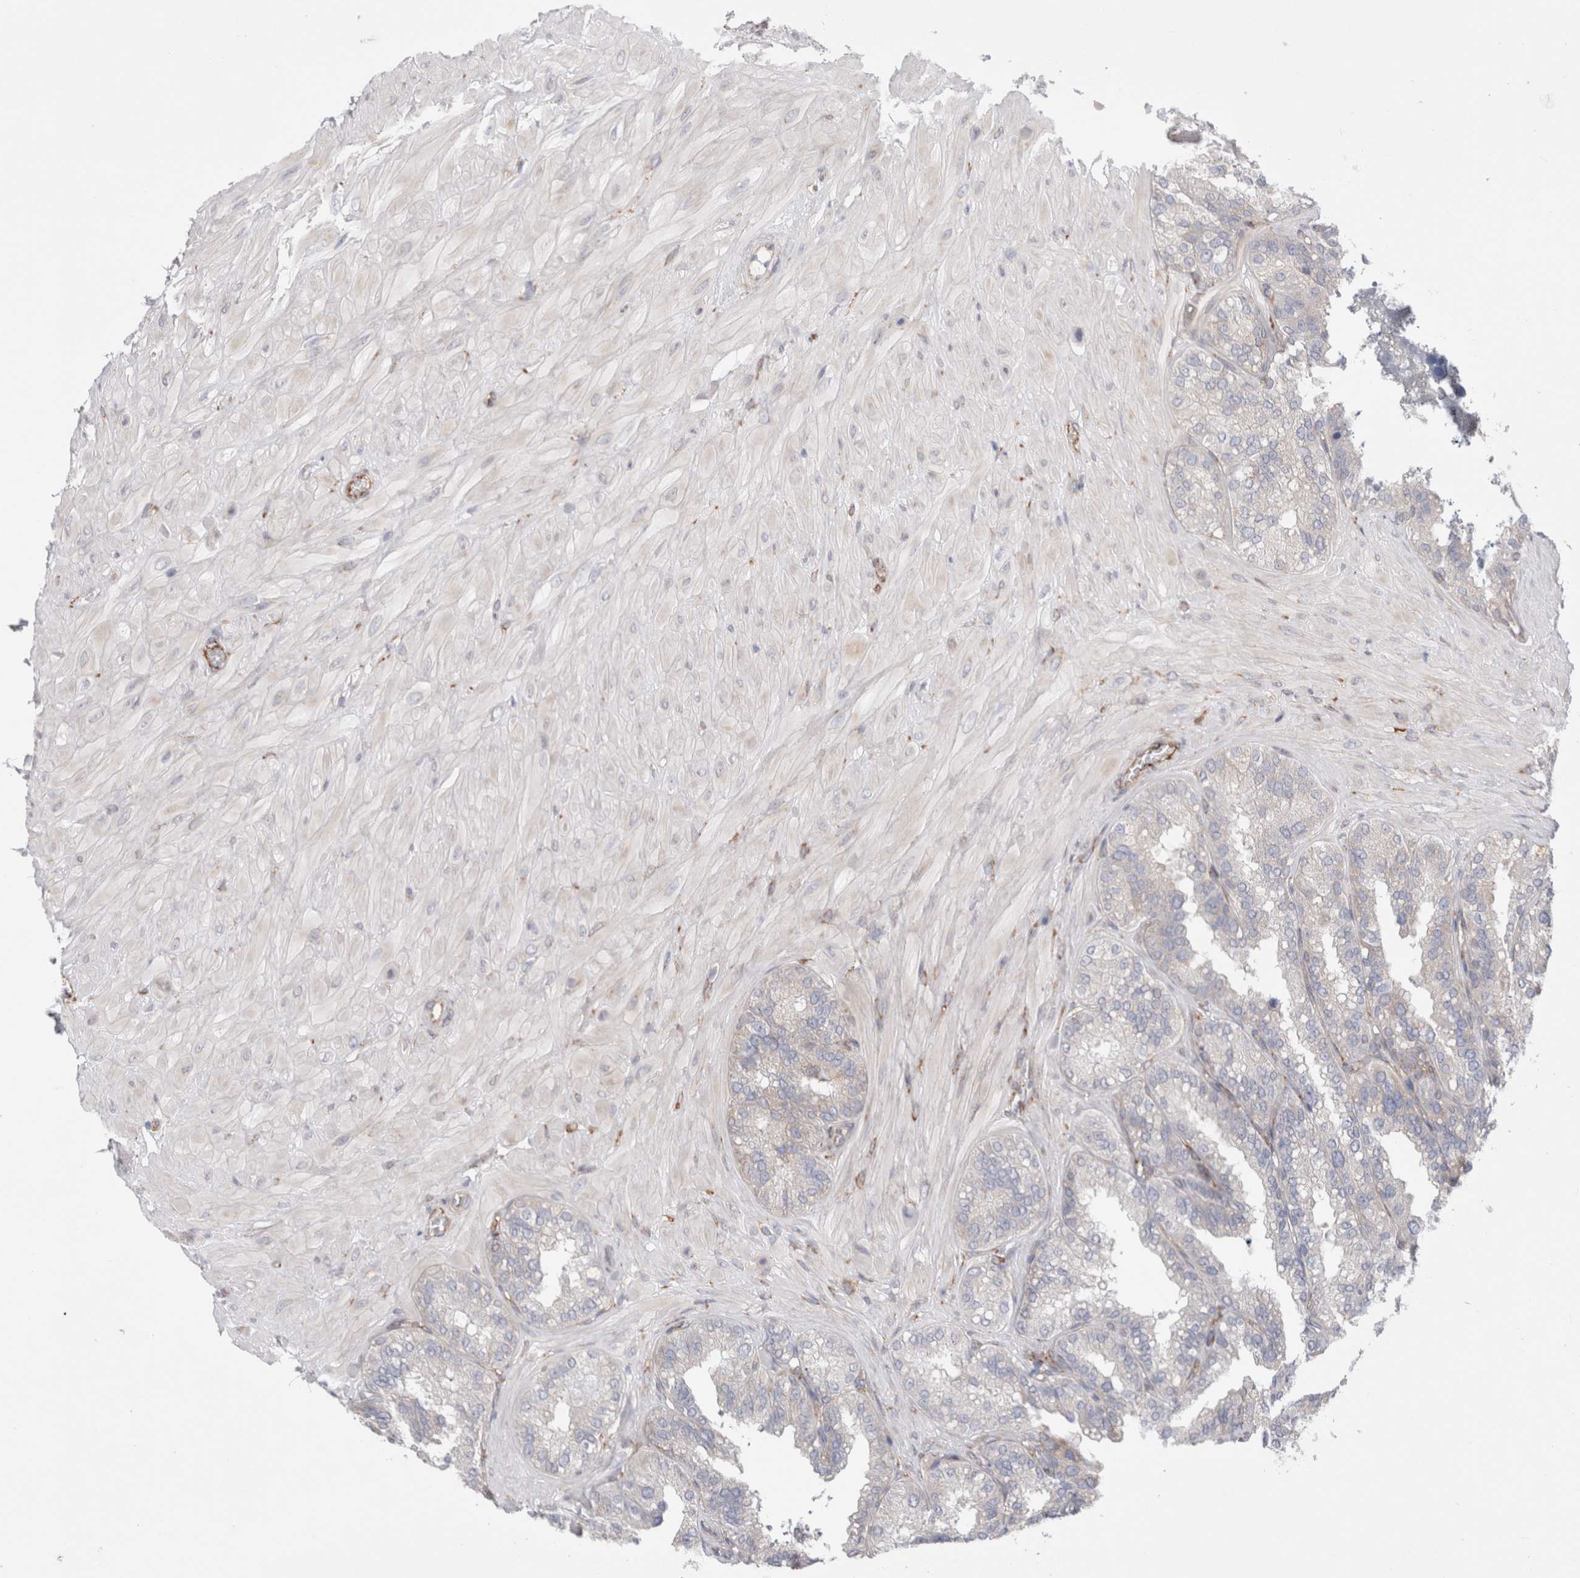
{"staining": {"intensity": "negative", "quantity": "none", "location": "none"}, "tissue": "seminal vesicle", "cell_type": "Glandular cells", "image_type": "normal", "snomed": [{"axis": "morphology", "description": "Normal tissue, NOS"}, {"axis": "topography", "description": "Prostate"}, {"axis": "topography", "description": "Seminal veicle"}], "caption": "IHC photomicrograph of normal human seminal vesicle stained for a protein (brown), which reveals no expression in glandular cells.", "gene": "CNPY4", "patient": {"sex": "male", "age": 51}}